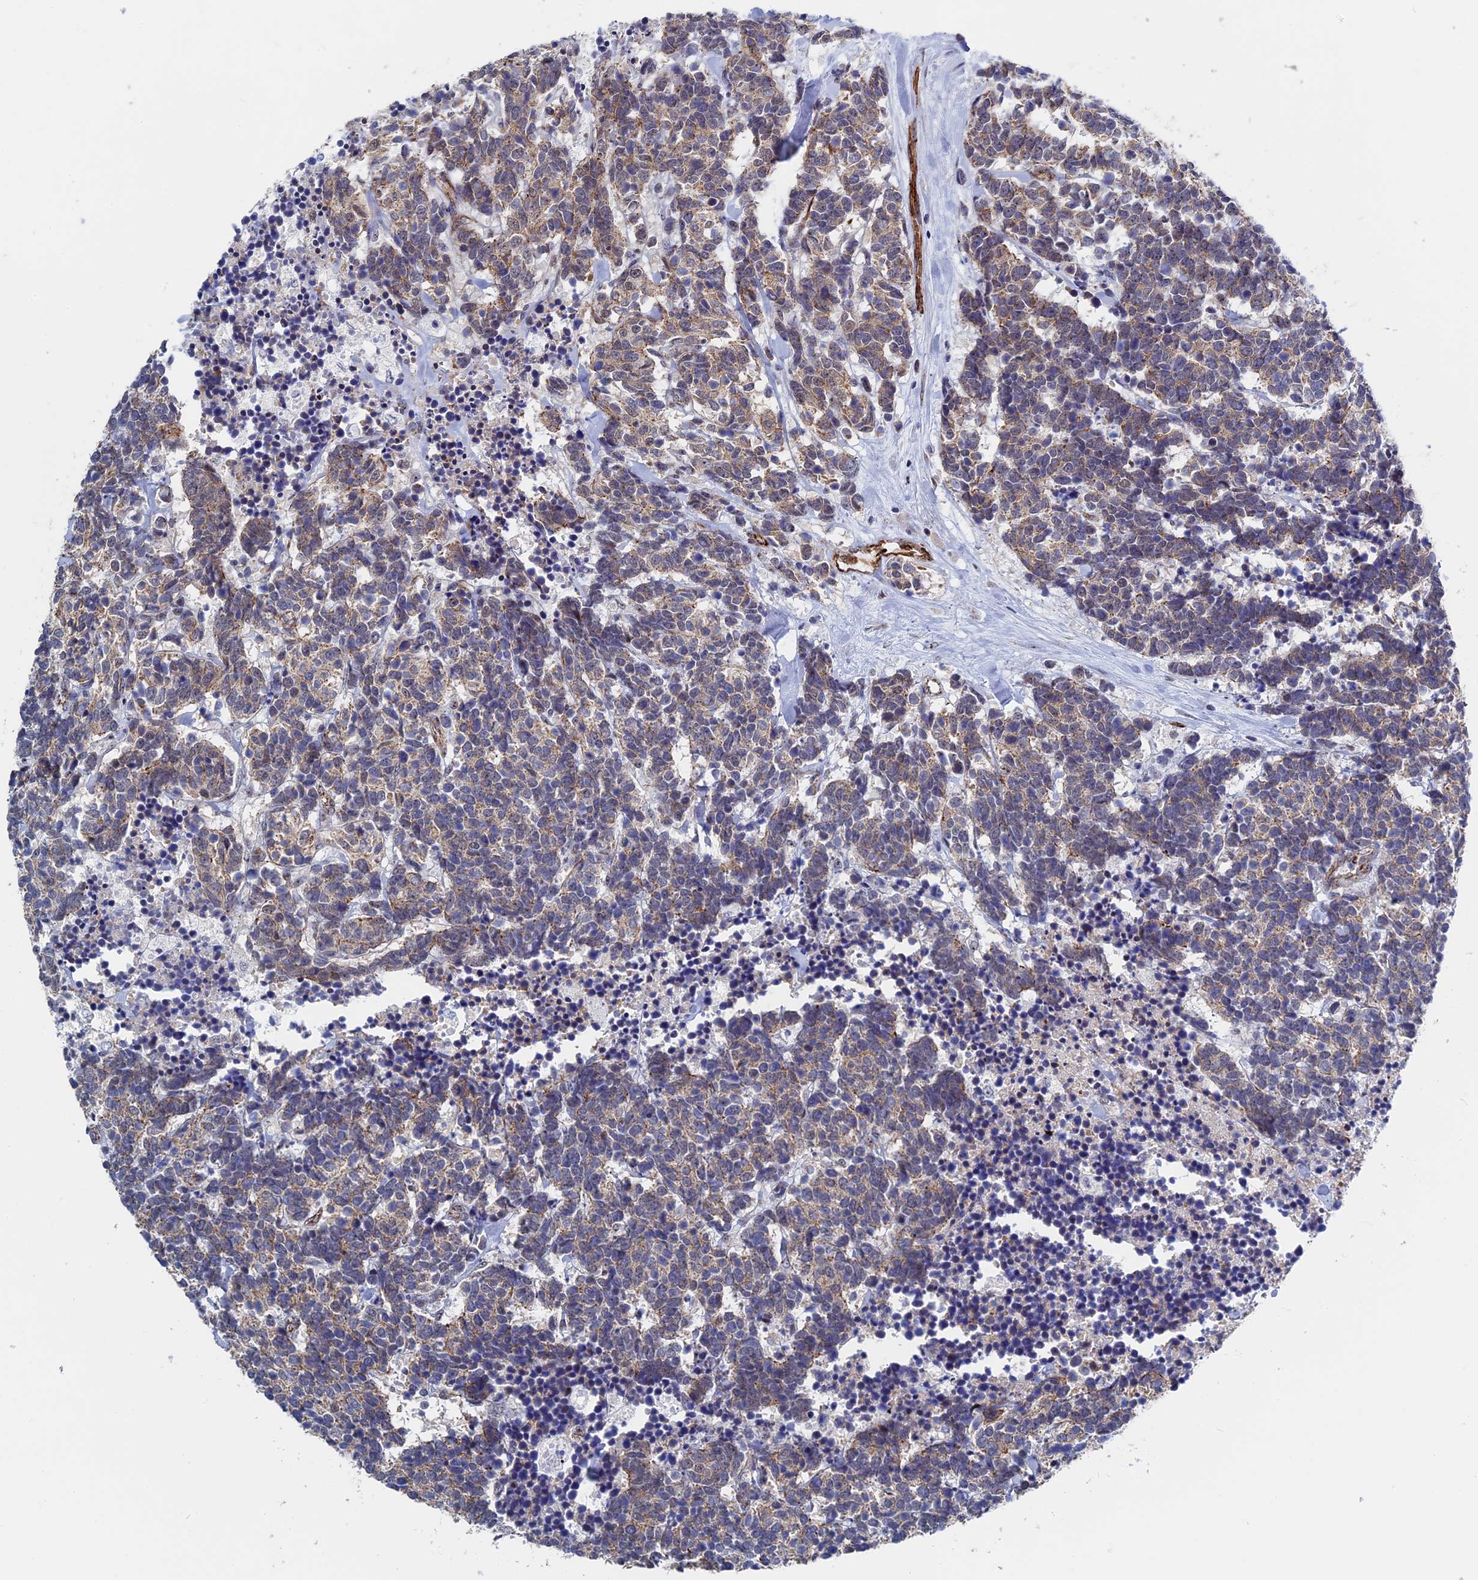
{"staining": {"intensity": "weak", "quantity": ">75%", "location": "cytoplasmic/membranous"}, "tissue": "carcinoid", "cell_type": "Tumor cells", "image_type": "cancer", "snomed": [{"axis": "morphology", "description": "Carcinoma, NOS"}, {"axis": "morphology", "description": "Carcinoid, malignant, NOS"}, {"axis": "topography", "description": "Urinary bladder"}], "caption": "Immunohistochemical staining of human carcinoid (malignant) displays low levels of weak cytoplasmic/membranous staining in approximately >75% of tumor cells.", "gene": "EXOSC9", "patient": {"sex": "male", "age": 57}}